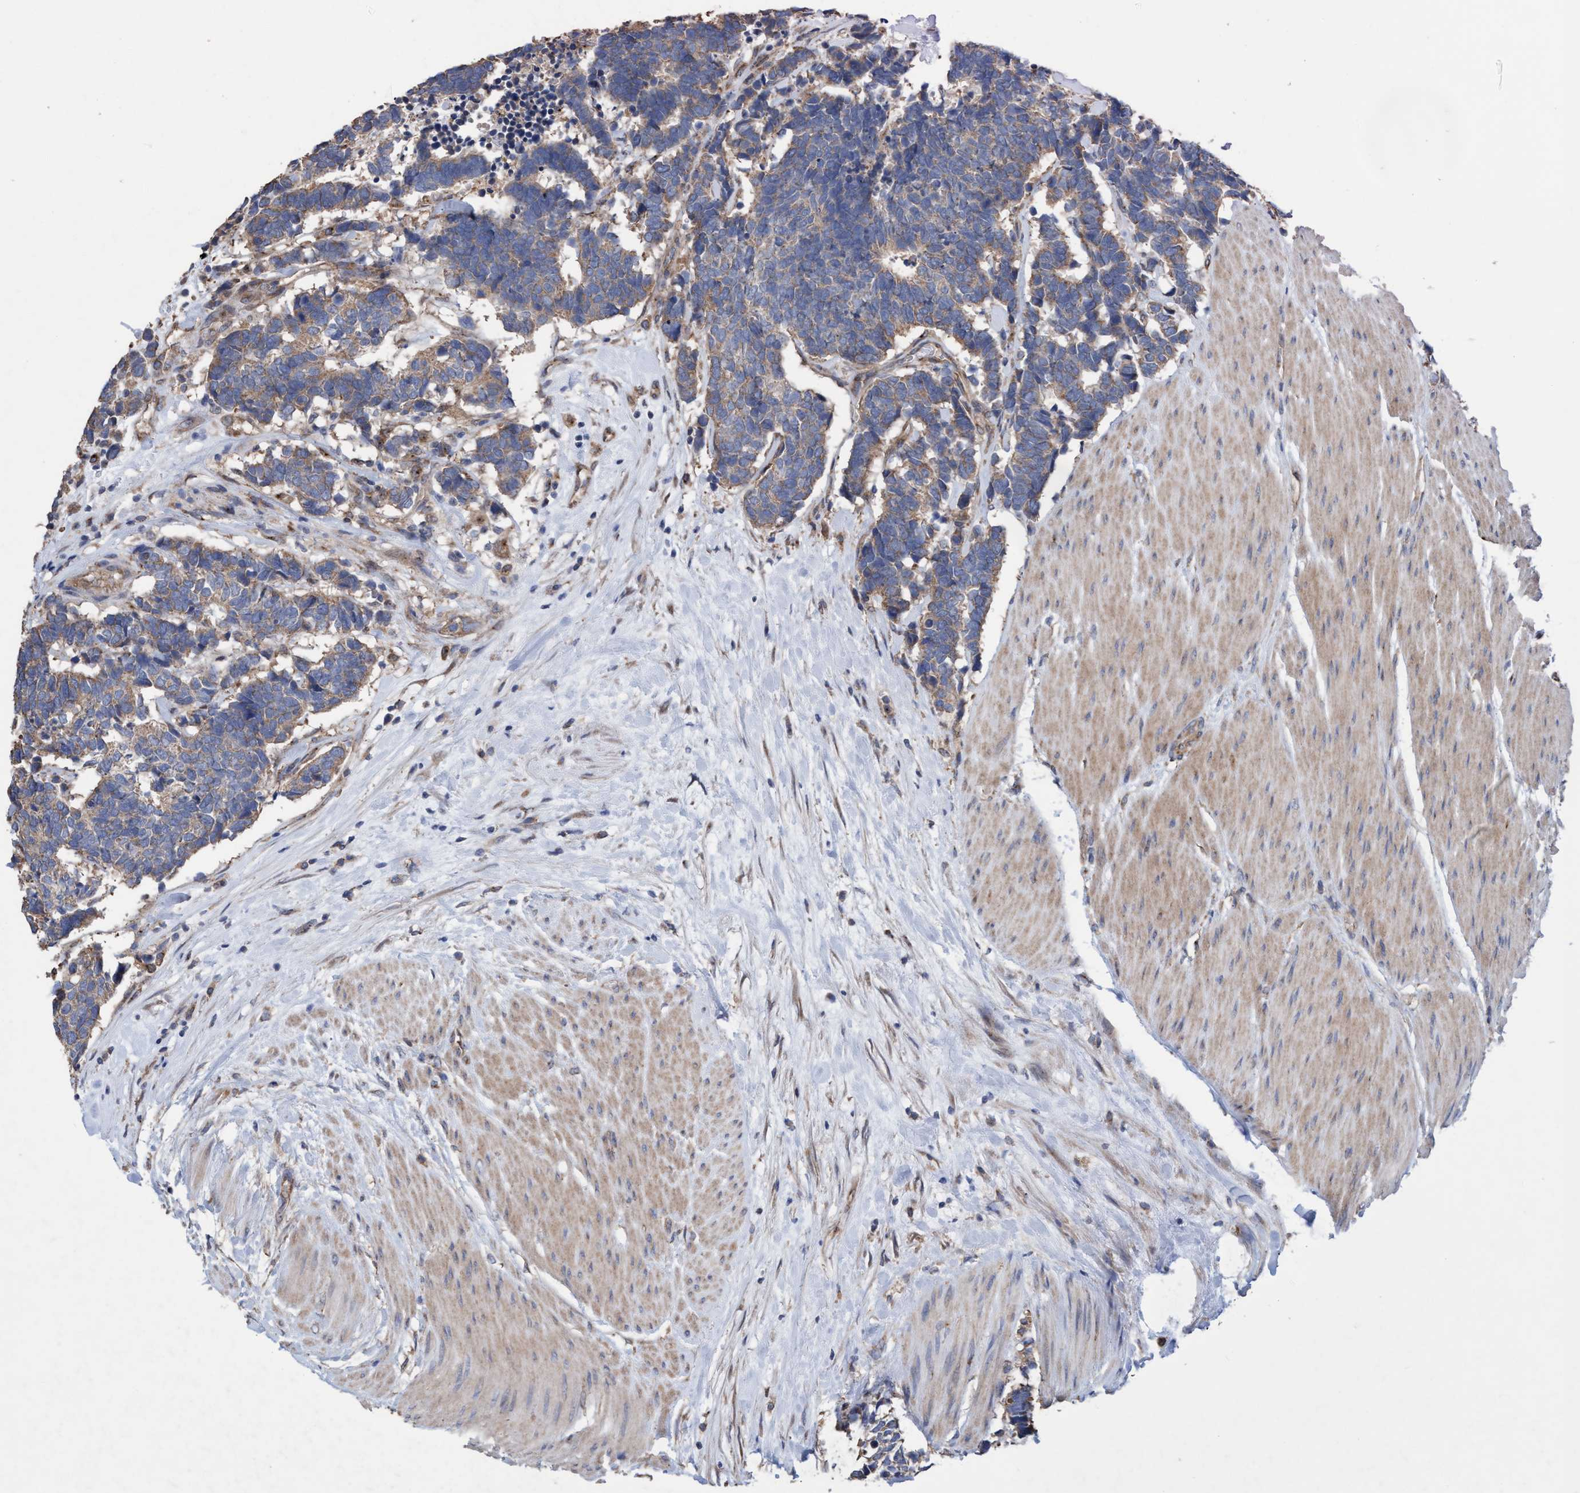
{"staining": {"intensity": "weak", "quantity": "25%-75%", "location": "cytoplasmic/membranous"}, "tissue": "carcinoid", "cell_type": "Tumor cells", "image_type": "cancer", "snomed": [{"axis": "morphology", "description": "Carcinoma, NOS"}, {"axis": "morphology", "description": "Carcinoid, malignant, NOS"}, {"axis": "topography", "description": "Urinary bladder"}], "caption": "Protein expression analysis of human carcinoid reveals weak cytoplasmic/membranous staining in approximately 25%-75% of tumor cells. Immunohistochemistry stains the protein of interest in brown and the nuclei are stained blue.", "gene": "BICD2", "patient": {"sex": "male", "age": 57}}